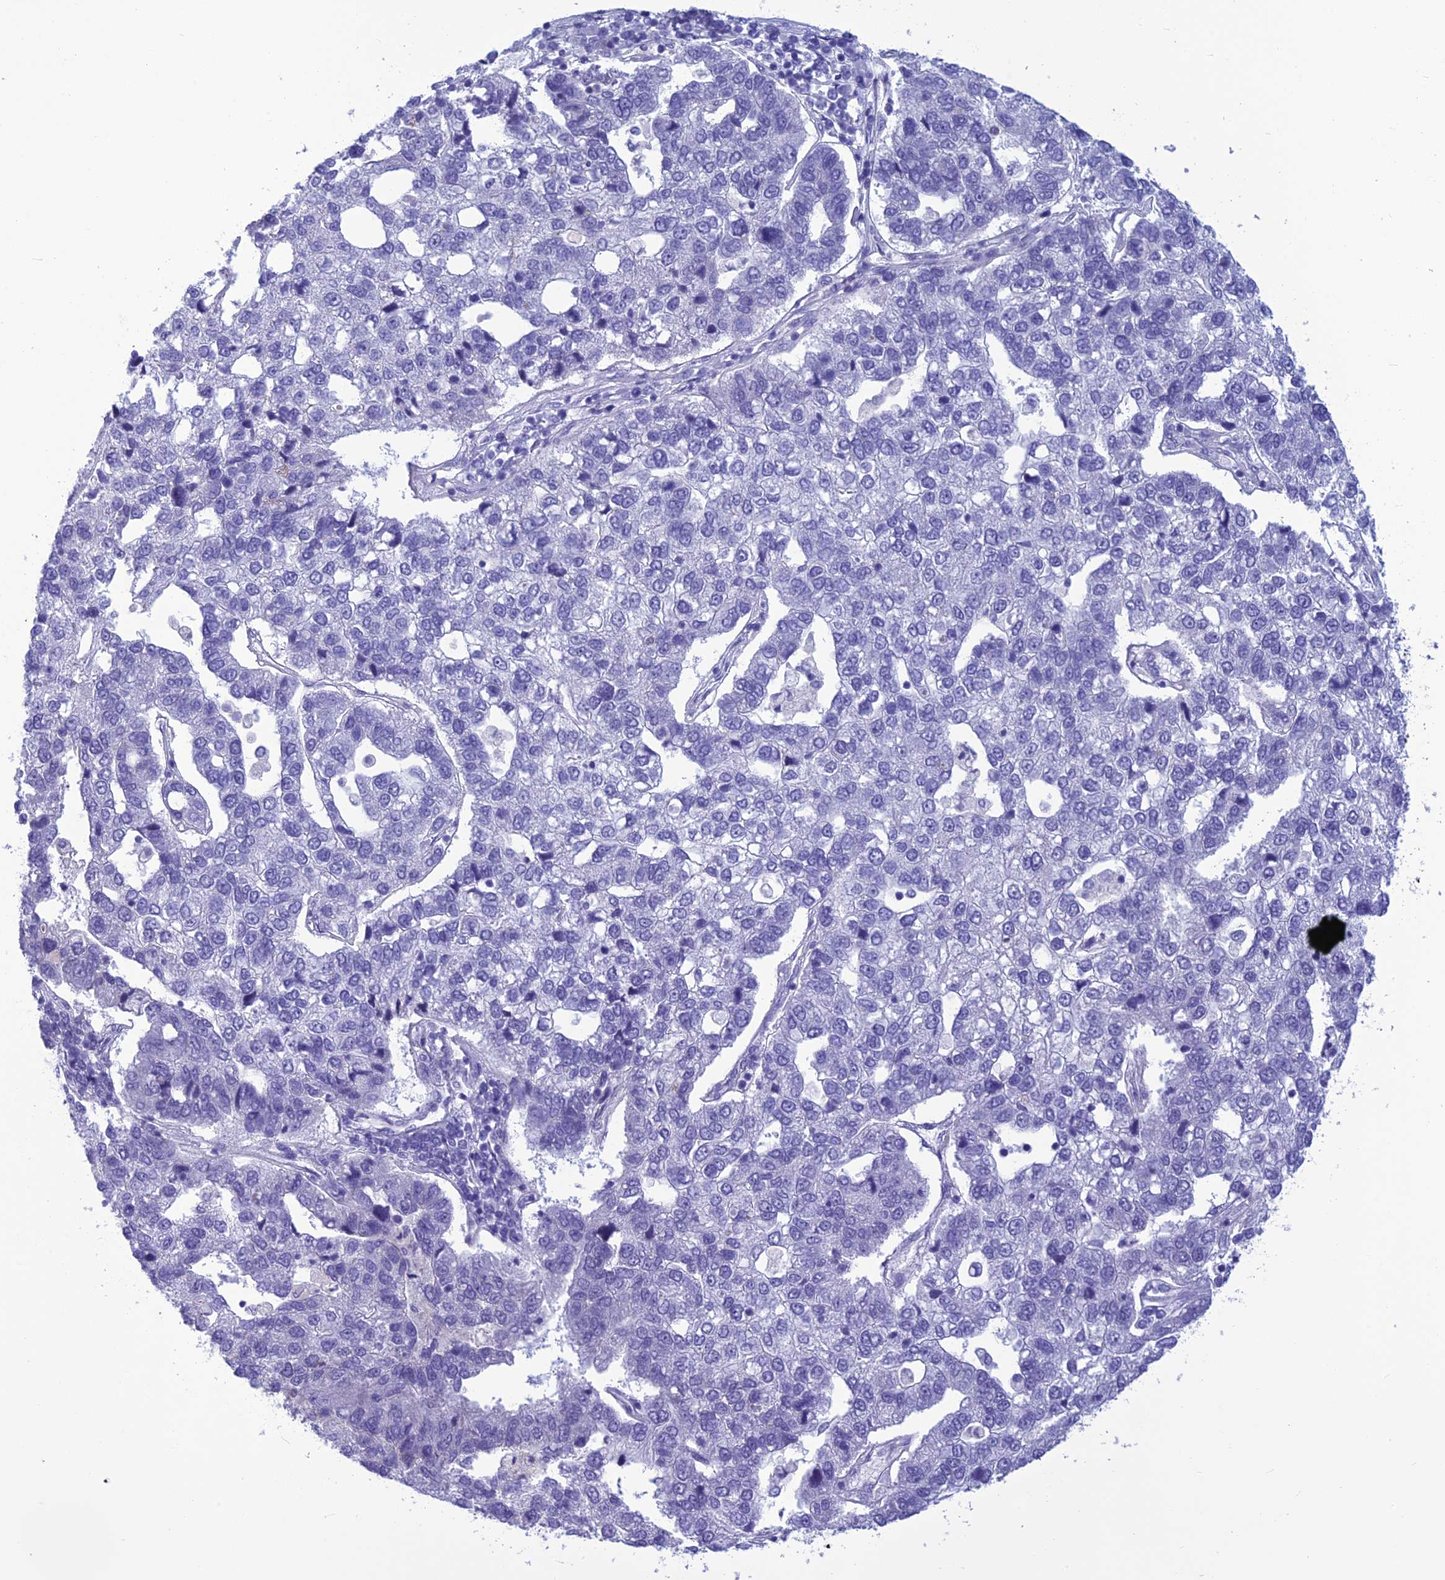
{"staining": {"intensity": "negative", "quantity": "none", "location": "none"}, "tissue": "pancreatic cancer", "cell_type": "Tumor cells", "image_type": "cancer", "snomed": [{"axis": "morphology", "description": "Adenocarcinoma, NOS"}, {"axis": "topography", "description": "Pancreas"}], "caption": "There is no significant expression in tumor cells of pancreatic cancer (adenocarcinoma).", "gene": "BBS2", "patient": {"sex": "female", "age": 61}}